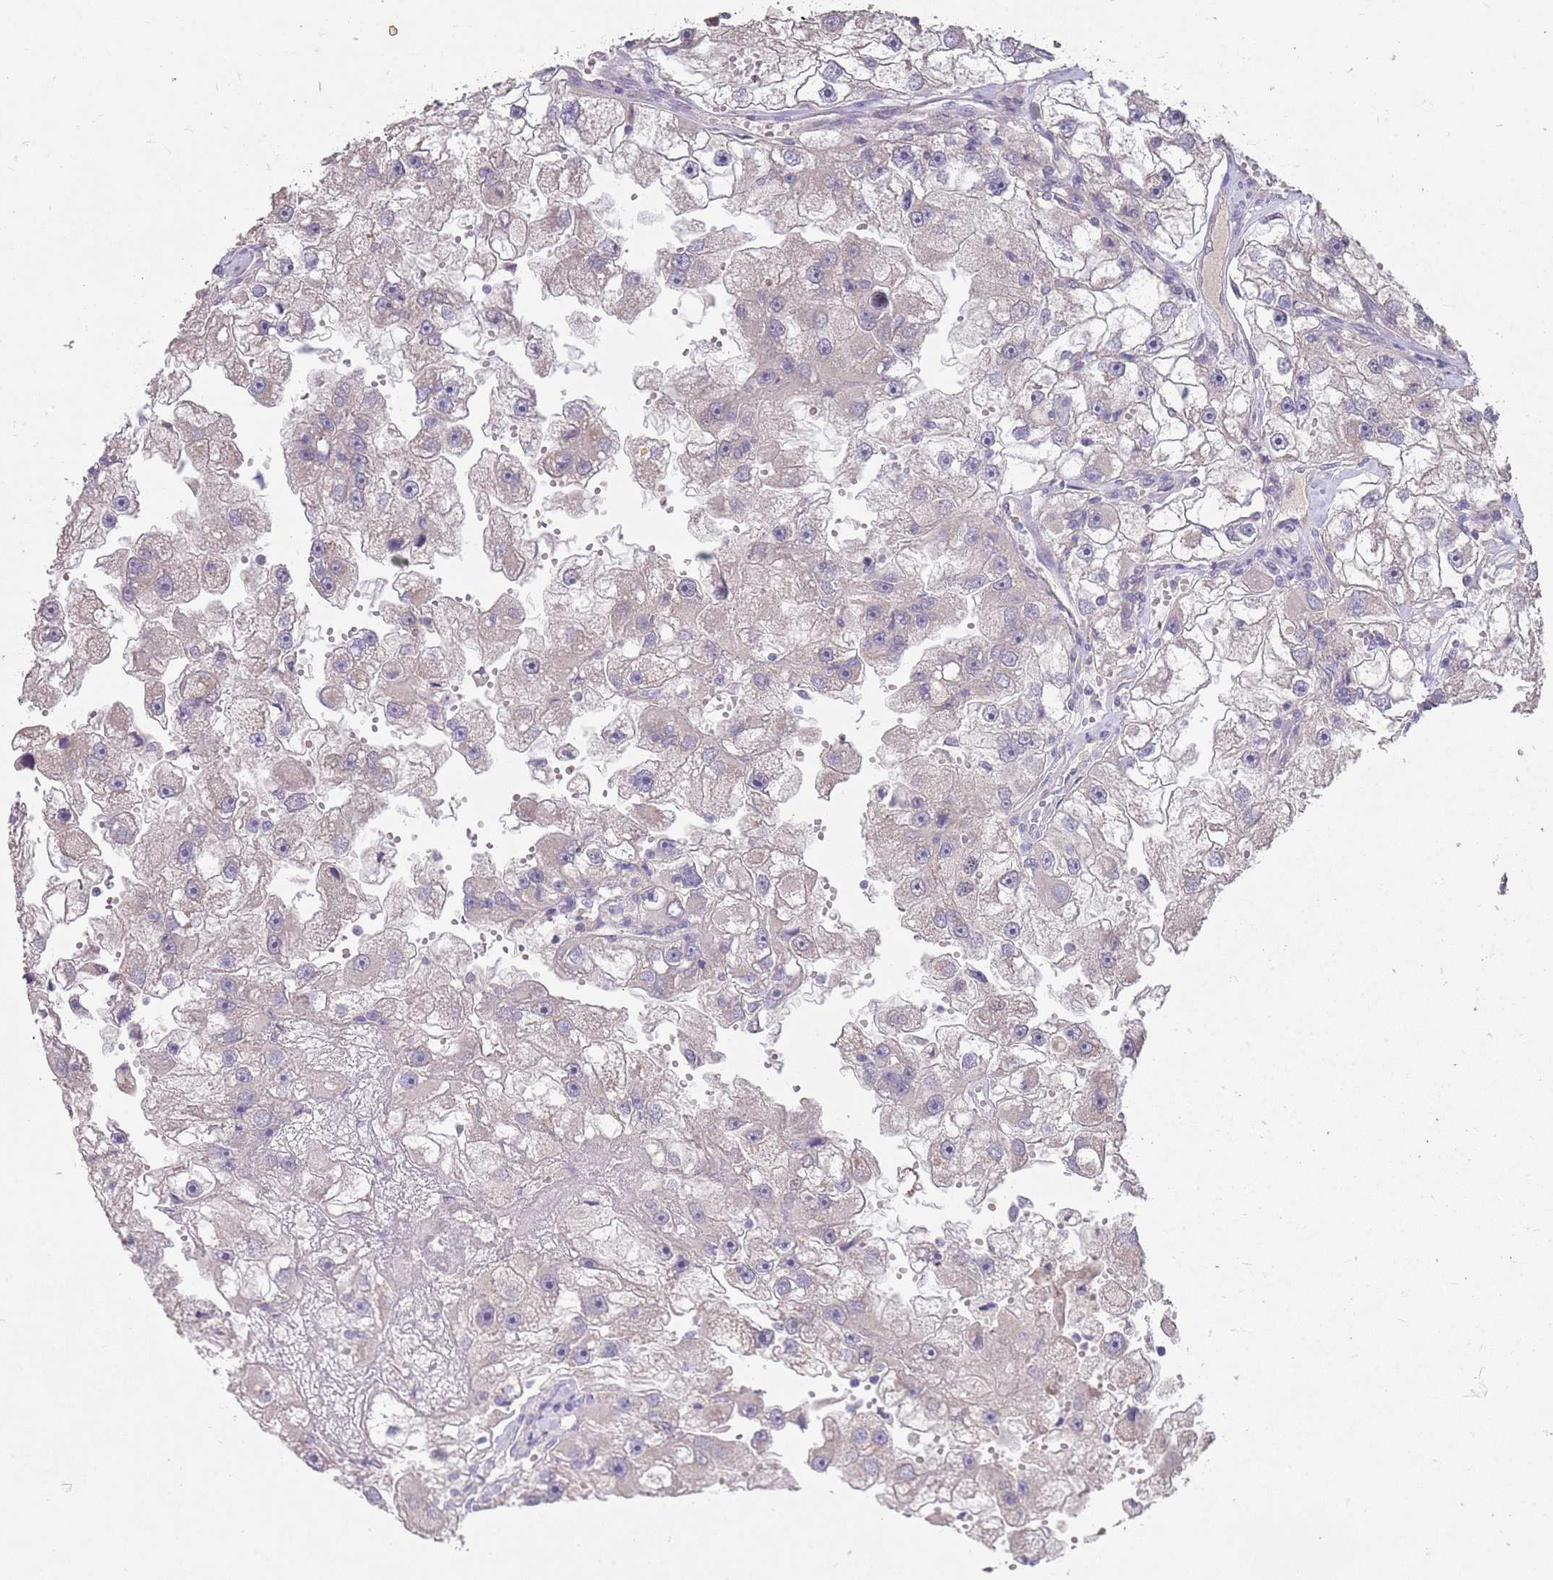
{"staining": {"intensity": "negative", "quantity": "none", "location": "none"}, "tissue": "renal cancer", "cell_type": "Tumor cells", "image_type": "cancer", "snomed": [{"axis": "morphology", "description": "Adenocarcinoma, NOS"}, {"axis": "topography", "description": "Kidney"}], "caption": "High power microscopy photomicrograph of an IHC photomicrograph of adenocarcinoma (renal), revealing no significant positivity in tumor cells.", "gene": "MEI1", "patient": {"sex": "male", "age": 63}}